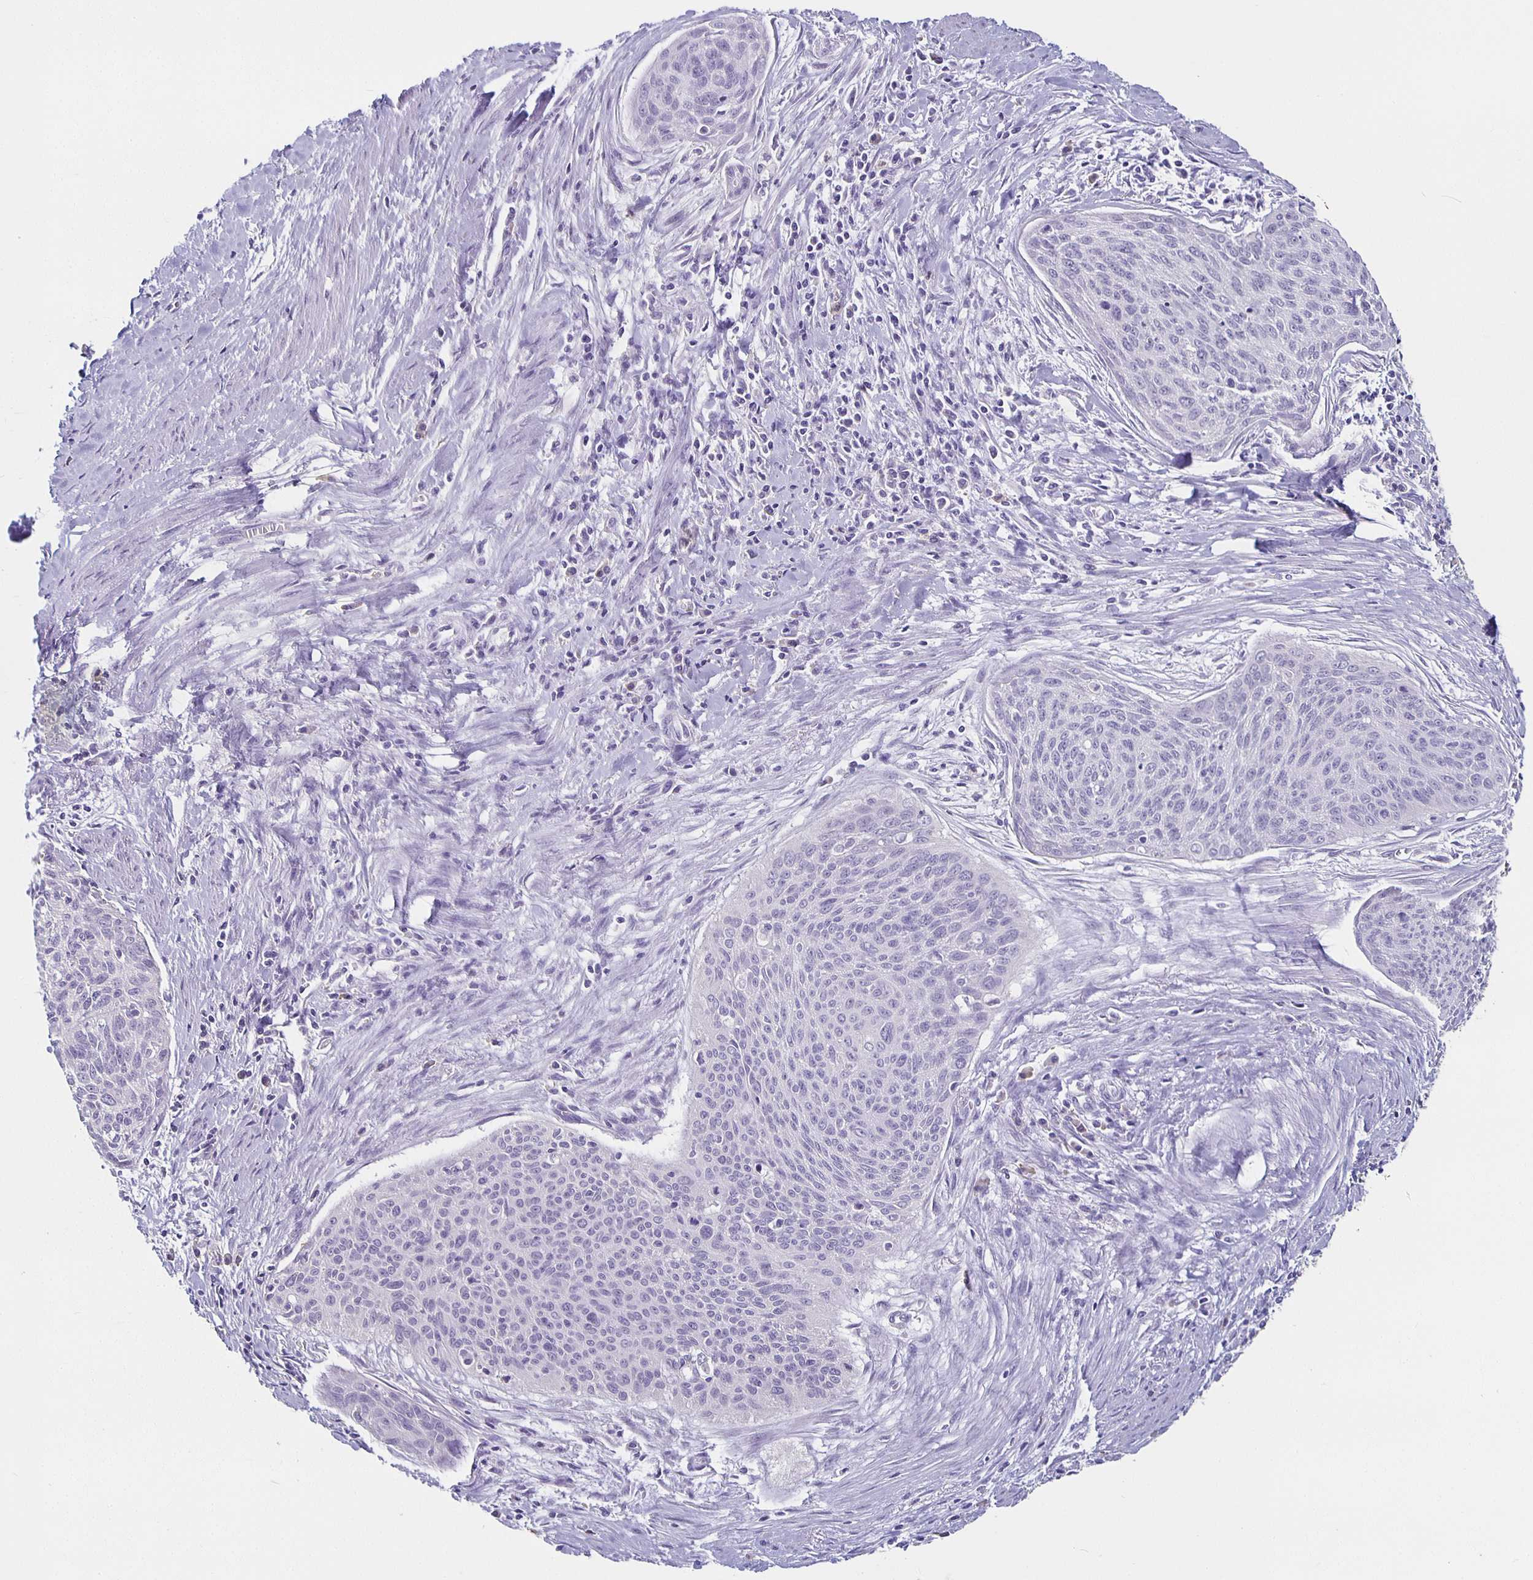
{"staining": {"intensity": "negative", "quantity": "none", "location": "none"}, "tissue": "cervical cancer", "cell_type": "Tumor cells", "image_type": "cancer", "snomed": [{"axis": "morphology", "description": "Squamous cell carcinoma, NOS"}, {"axis": "topography", "description": "Cervix"}], "caption": "Tumor cells are negative for protein expression in human squamous cell carcinoma (cervical).", "gene": "GPX4", "patient": {"sex": "female", "age": 55}}